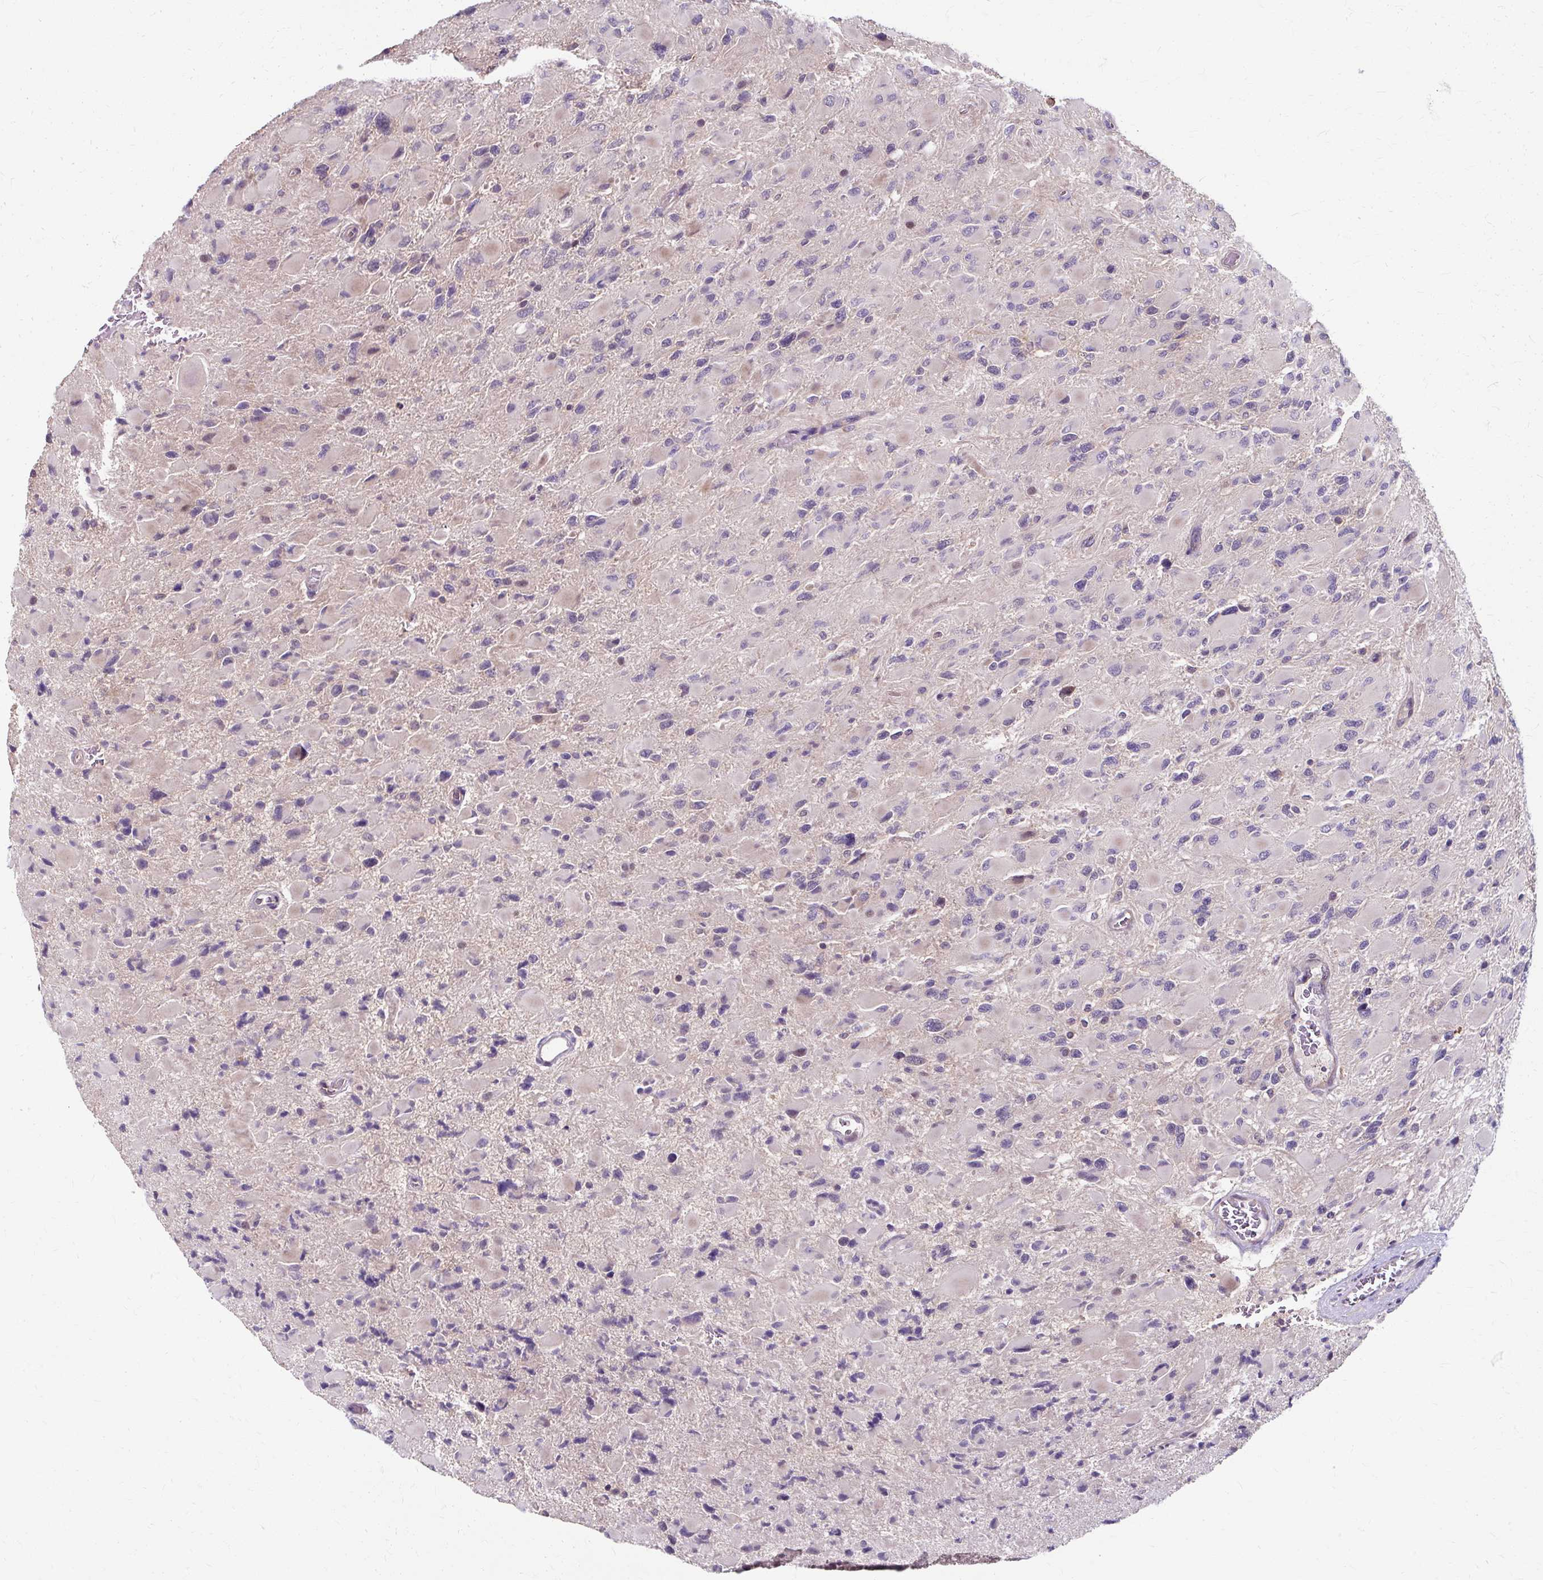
{"staining": {"intensity": "negative", "quantity": "none", "location": "none"}, "tissue": "glioma", "cell_type": "Tumor cells", "image_type": "cancer", "snomed": [{"axis": "morphology", "description": "Glioma, malignant, High grade"}, {"axis": "topography", "description": "Cerebral cortex"}], "caption": "DAB (3,3'-diaminobenzidine) immunohistochemical staining of high-grade glioma (malignant) shows no significant expression in tumor cells.", "gene": "ZNF555", "patient": {"sex": "female", "age": 36}}